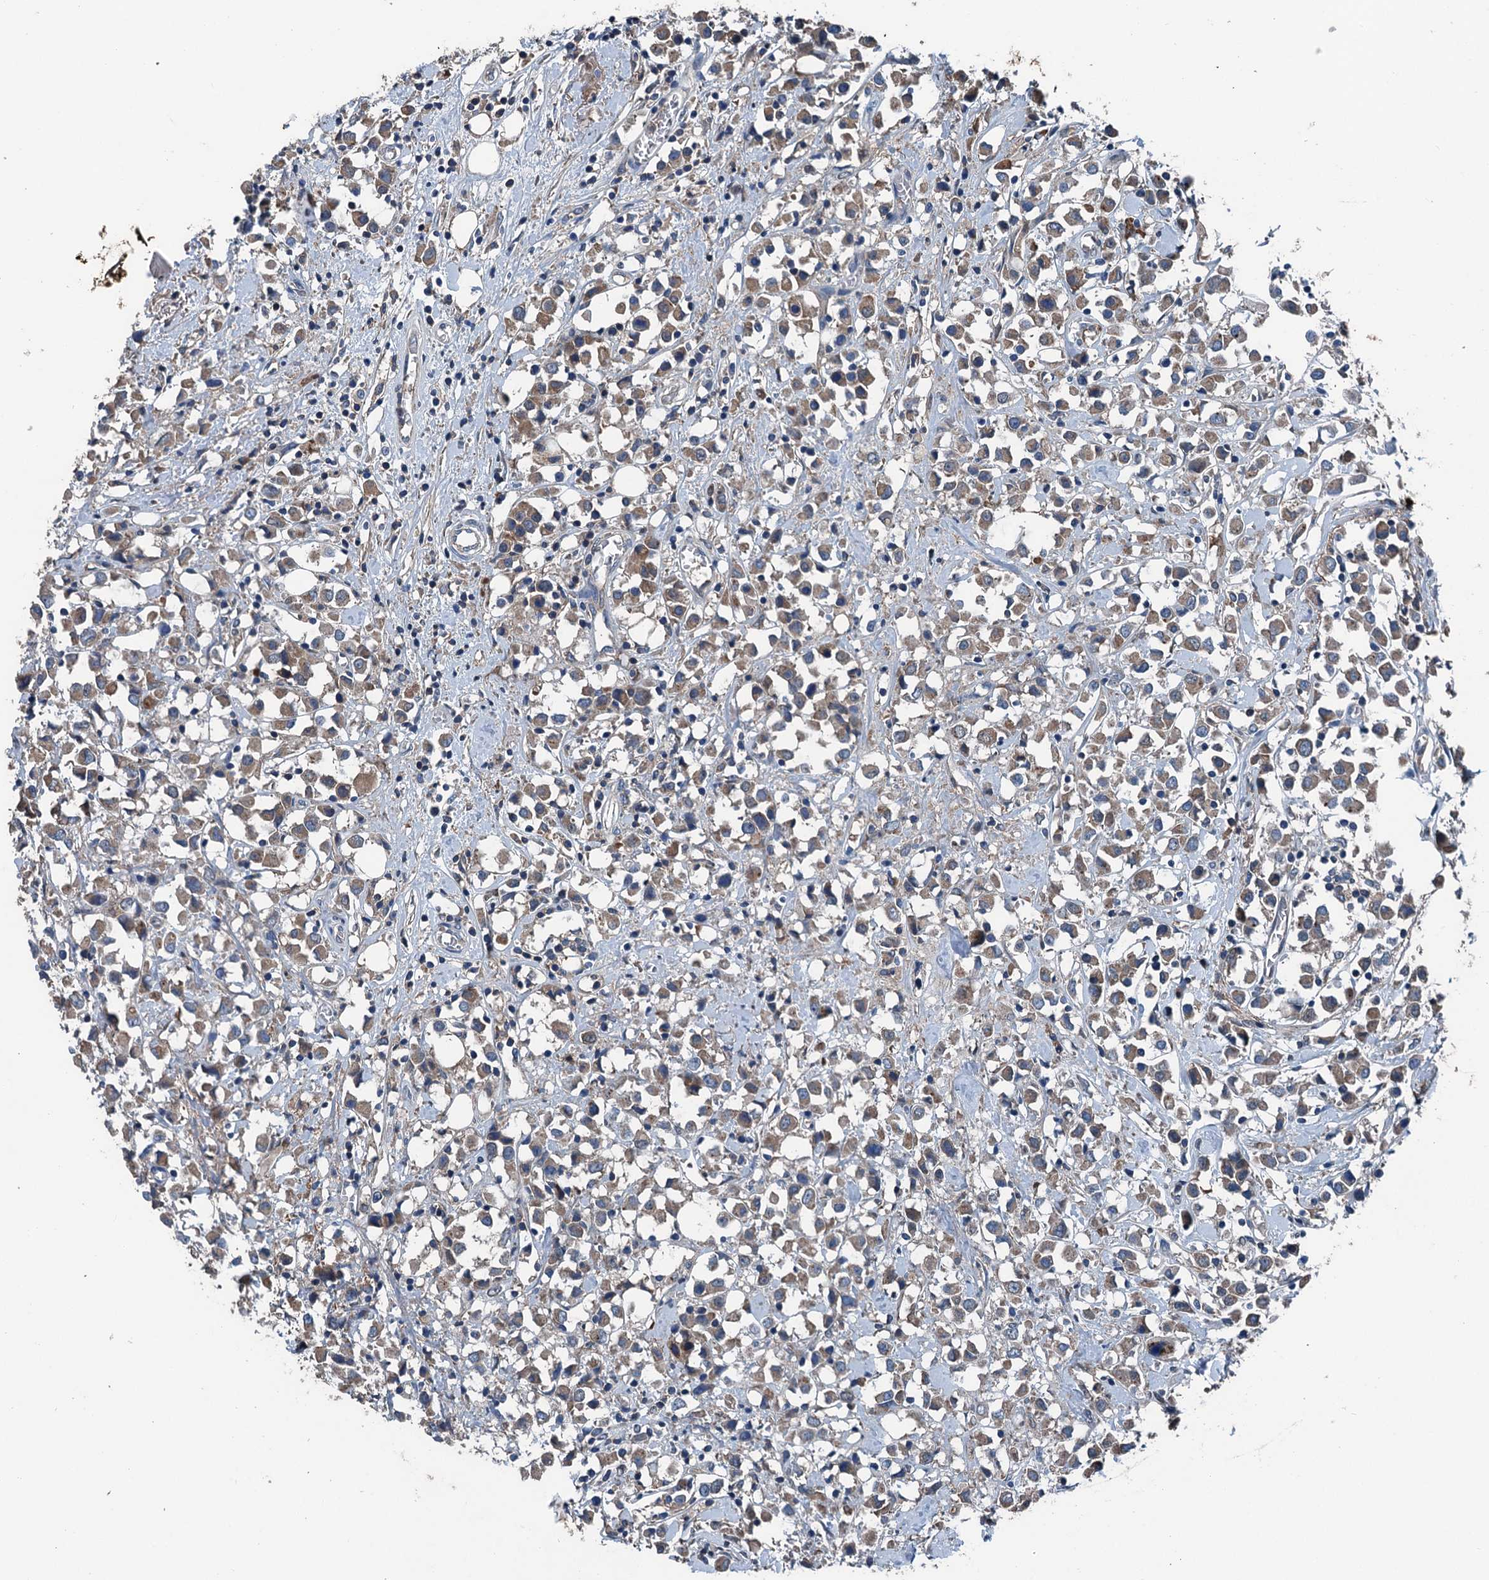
{"staining": {"intensity": "weak", "quantity": ">75%", "location": "cytoplasmic/membranous"}, "tissue": "breast cancer", "cell_type": "Tumor cells", "image_type": "cancer", "snomed": [{"axis": "morphology", "description": "Duct carcinoma"}, {"axis": "topography", "description": "Breast"}], "caption": "Tumor cells exhibit low levels of weak cytoplasmic/membranous staining in approximately >75% of cells in breast cancer (intraductal carcinoma). (DAB IHC with brightfield microscopy, high magnification).", "gene": "PDSS1", "patient": {"sex": "female", "age": 61}}